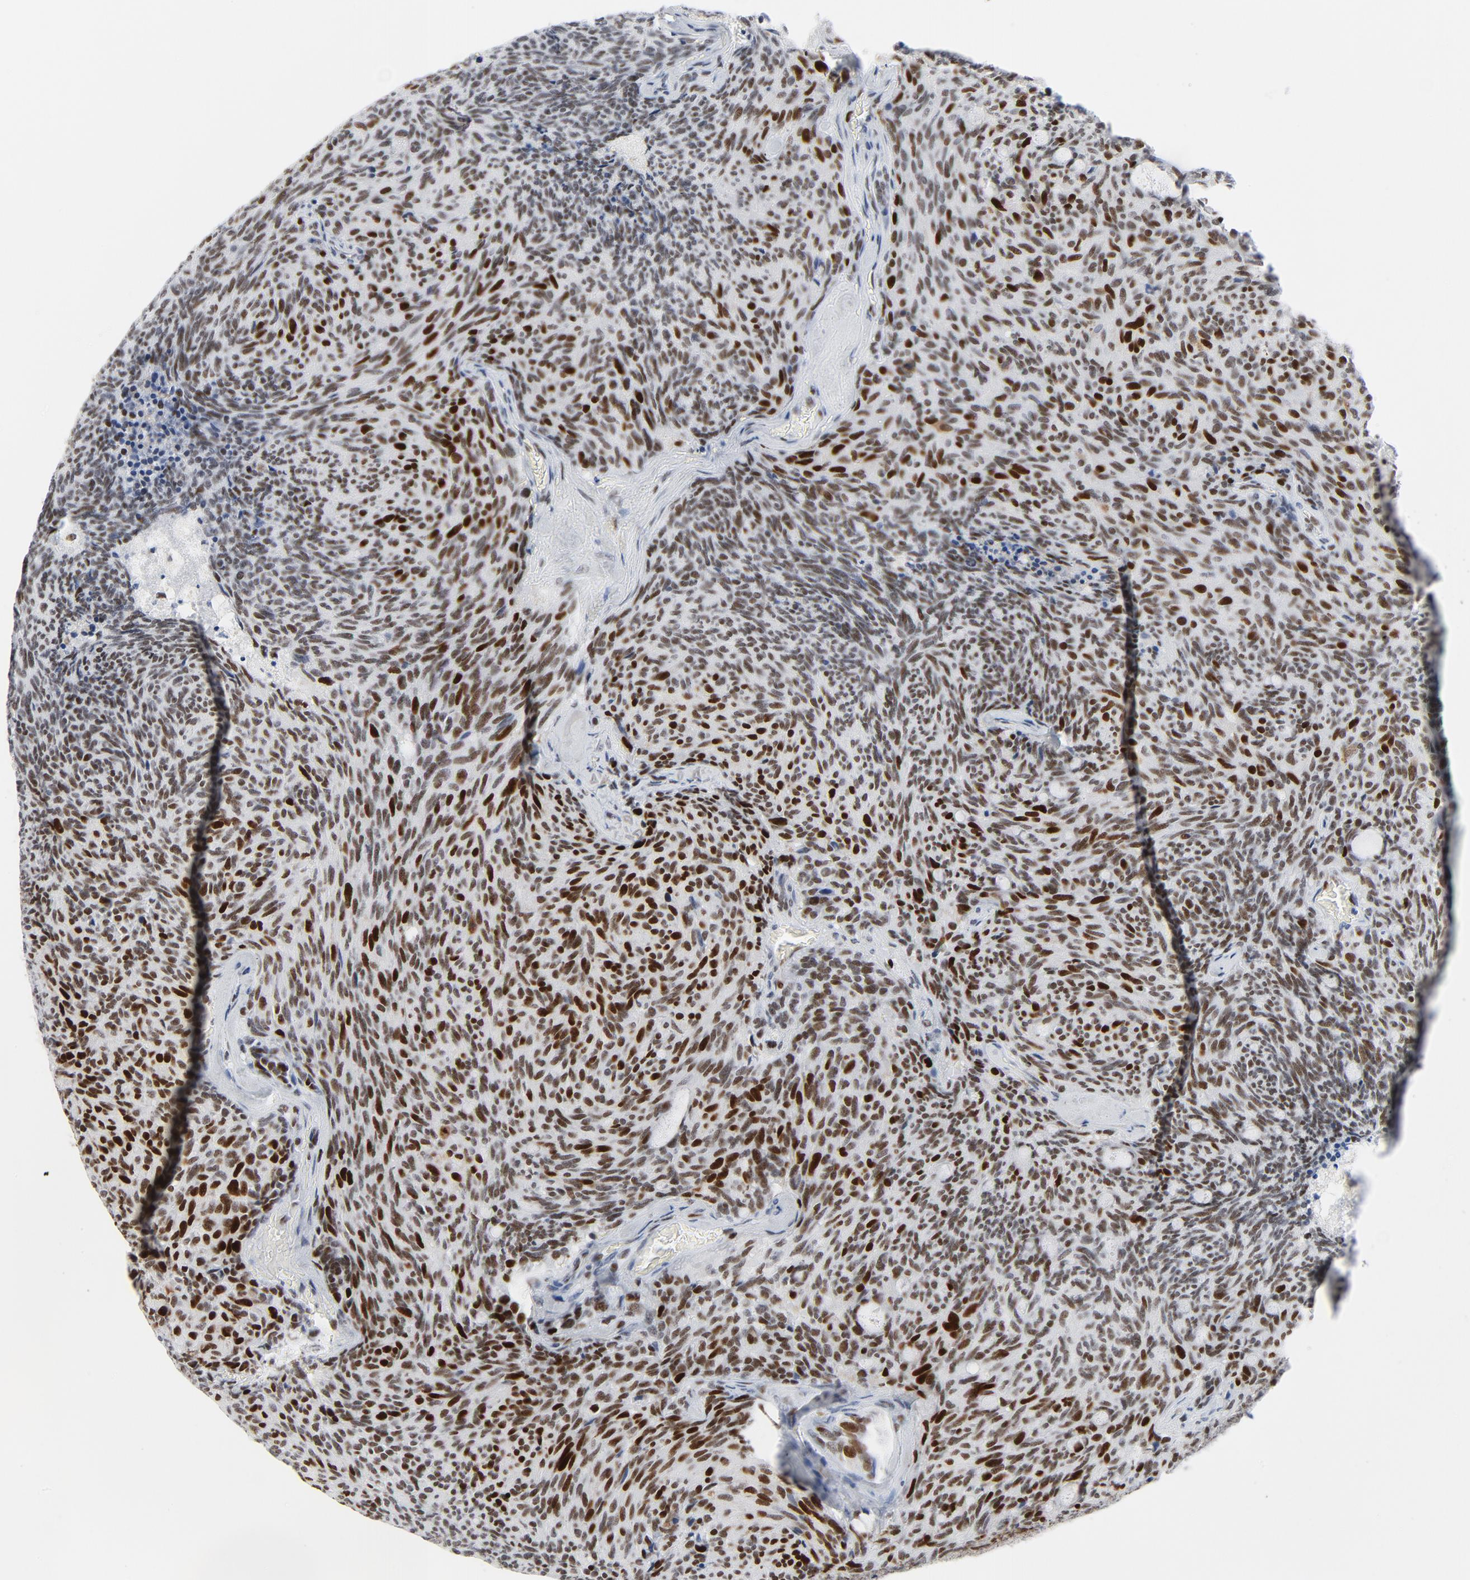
{"staining": {"intensity": "strong", "quantity": ">75%", "location": "nuclear"}, "tissue": "carcinoid", "cell_type": "Tumor cells", "image_type": "cancer", "snomed": [{"axis": "morphology", "description": "Carcinoid, malignant, NOS"}, {"axis": "topography", "description": "Pancreas"}], "caption": "About >75% of tumor cells in human carcinoid exhibit strong nuclear protein positivity as visualized by brown immunohistochemical staining.", "gene": "POLD1", "patient": {"sex": "female", "age": 54}}